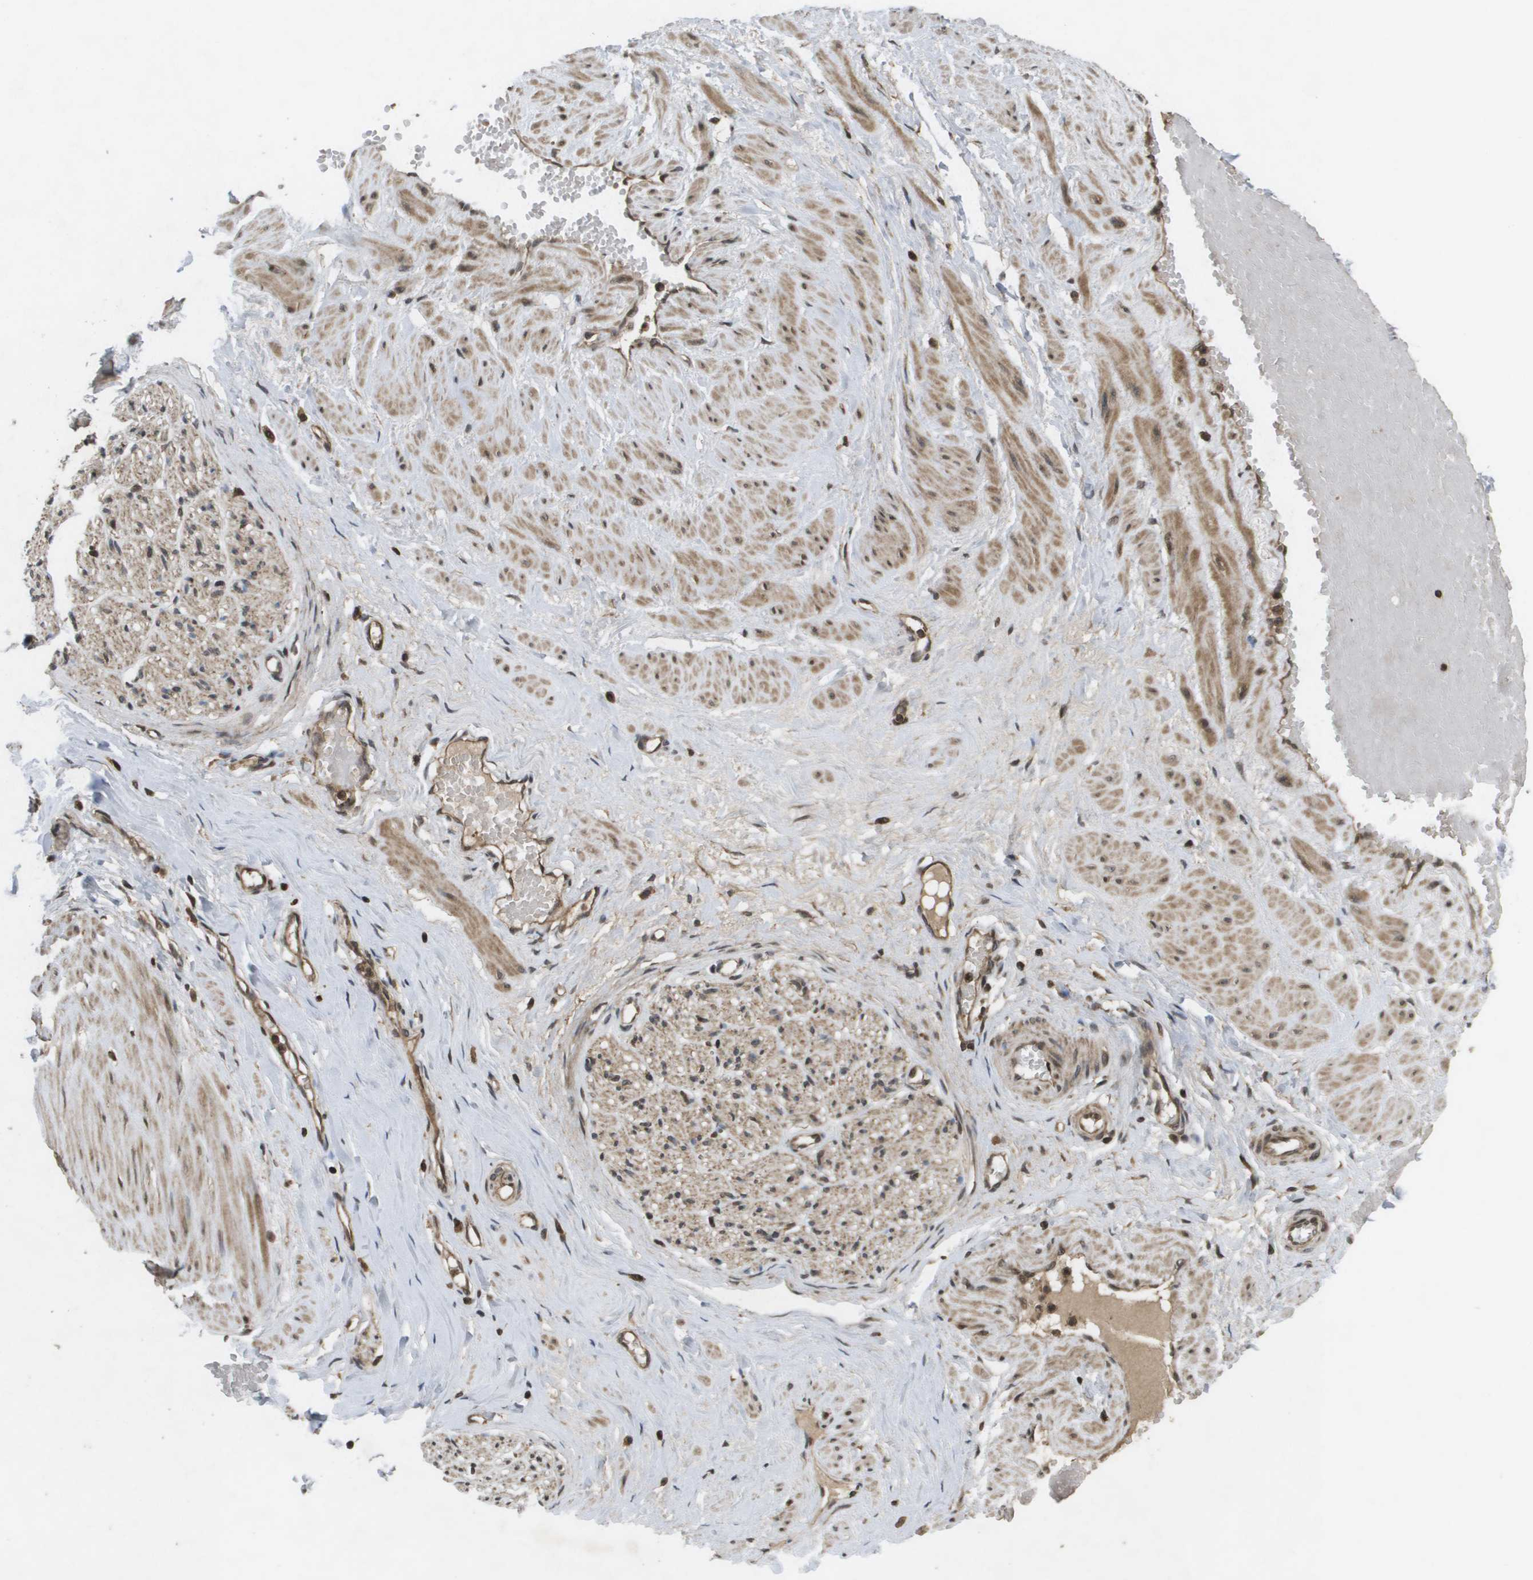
{"staining": {"intensity": "moderate", "quantity": "25%-75%", "location": "cytoplasmic/membranous"}, "tissue": "adipose tissue", "cell_type": "Adipocytes", "image_type": "normal", "snomed": [{"axis": "morphology", "description": "Normal tissue, NOS"}, {"axis": "topography", "description": "Soft tissue"}, {"axis": "topography", "description": "Vascular tissue"}], "caption": "Moderate cytoplasmic/membranous expression for a protein is seen in approximately 25%-75% of adipocytes of normal adipose tissue using immunohistochemistry.", "gene": "KIF11", "patient": {"sex": "female", "age": 35}}